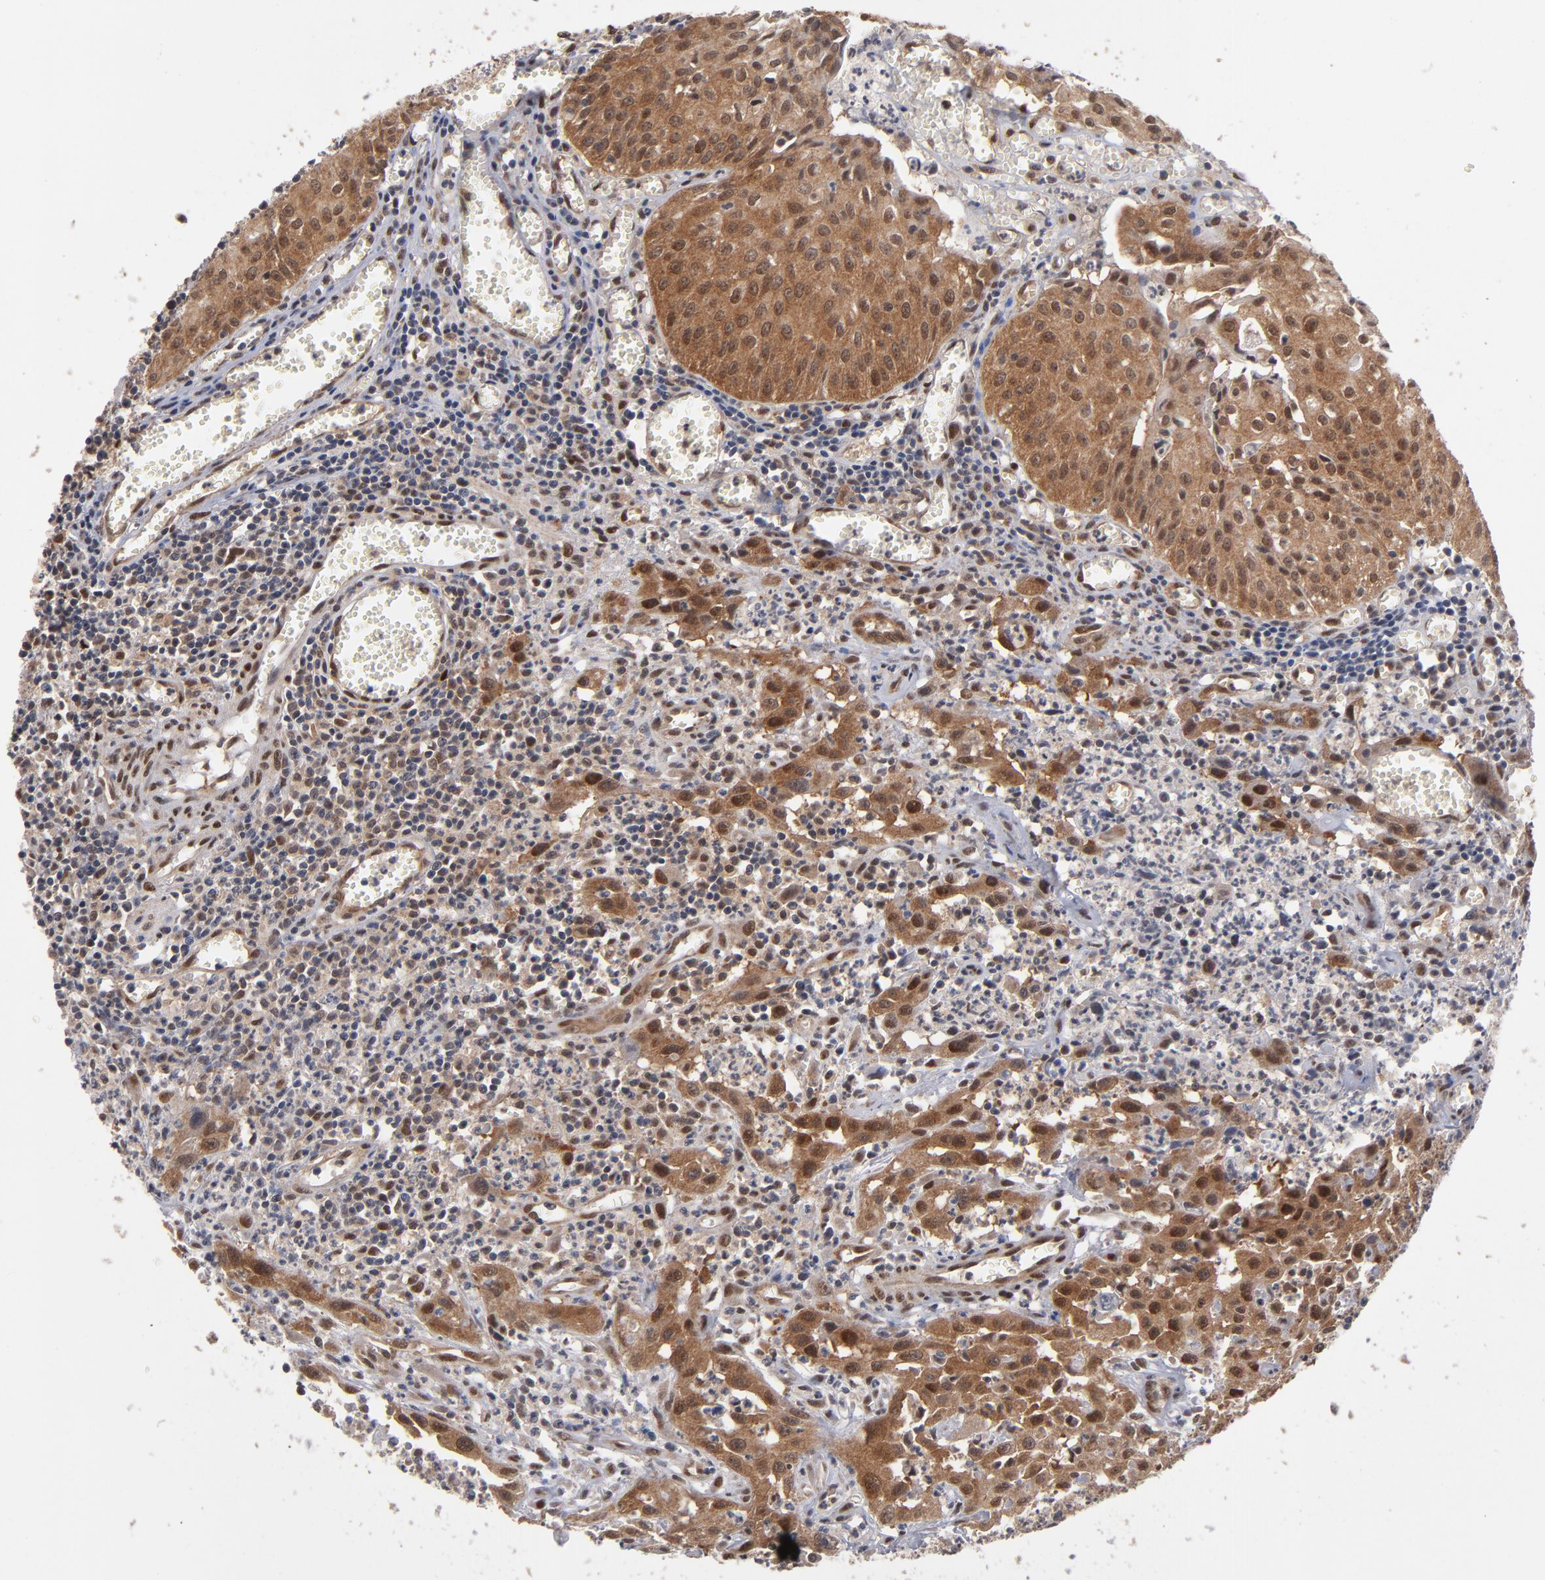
{"staining": {"intensity": "moderate", "quantity": ">75%", "location": "cytoplasmic/membranous,nuclear"}, "tissue": "urothelial cancer", "cell_type": "Tumor cells", "image_type": "cancer", "snomed": [{"axis": "morphology", "description": "Urothelial carcinoma, High grade"}, {"axis": "topography", "description": "Urinary bladder"}], "caption": "The image reveals a brown stain indicating the presence of a protein in the cytoplasmic/membranous and nuclear of tumor cells in urothelial carcinoma (high-grade).", "gene": "HUWE1", "patient": {"sex": "male", "age": 66}}